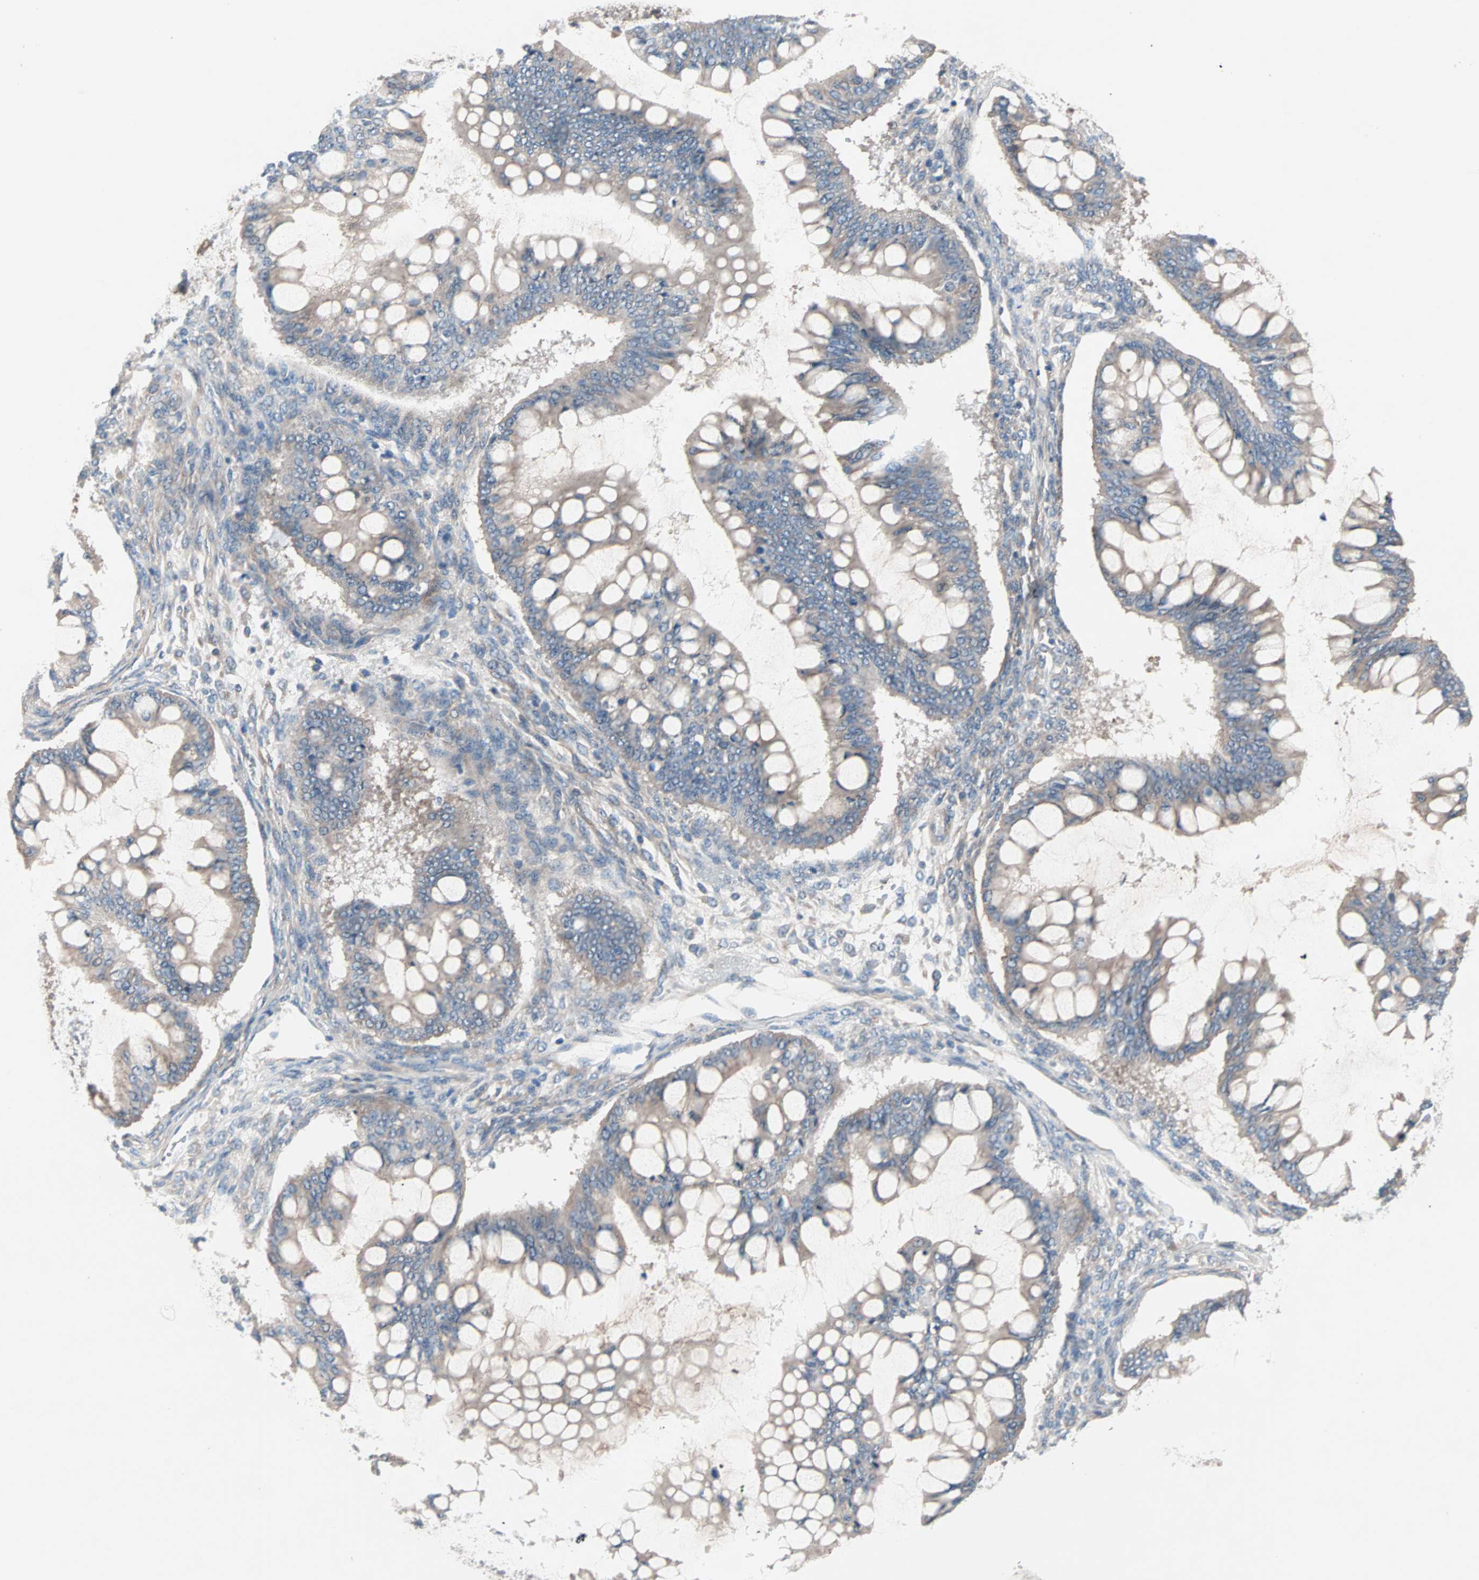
{"staining": {"intensity": "weak", "quantity": ">75%", "location": "cytoplasmic/membranous"}, "tissue": "ovarian cancer", "cell_type": "Tumor cells", "image_type": "cancer", "snomed": [{"axis": "morphology", "description": "Cystadenocarcinoma, mucinous, NOS"}, {"axis": "topography", "description": "Ovary"}], "caption": "High-power microscopy captured an immunohistochemistry (IHC) micrograph of ovarian cancer, revealing weak cytoplasmic/membranous staining in approximately >75% of tumor cells. Nuclei are stained in blue.", "gene": "CAD", "patient": {"sex": "female", "age": 73}}